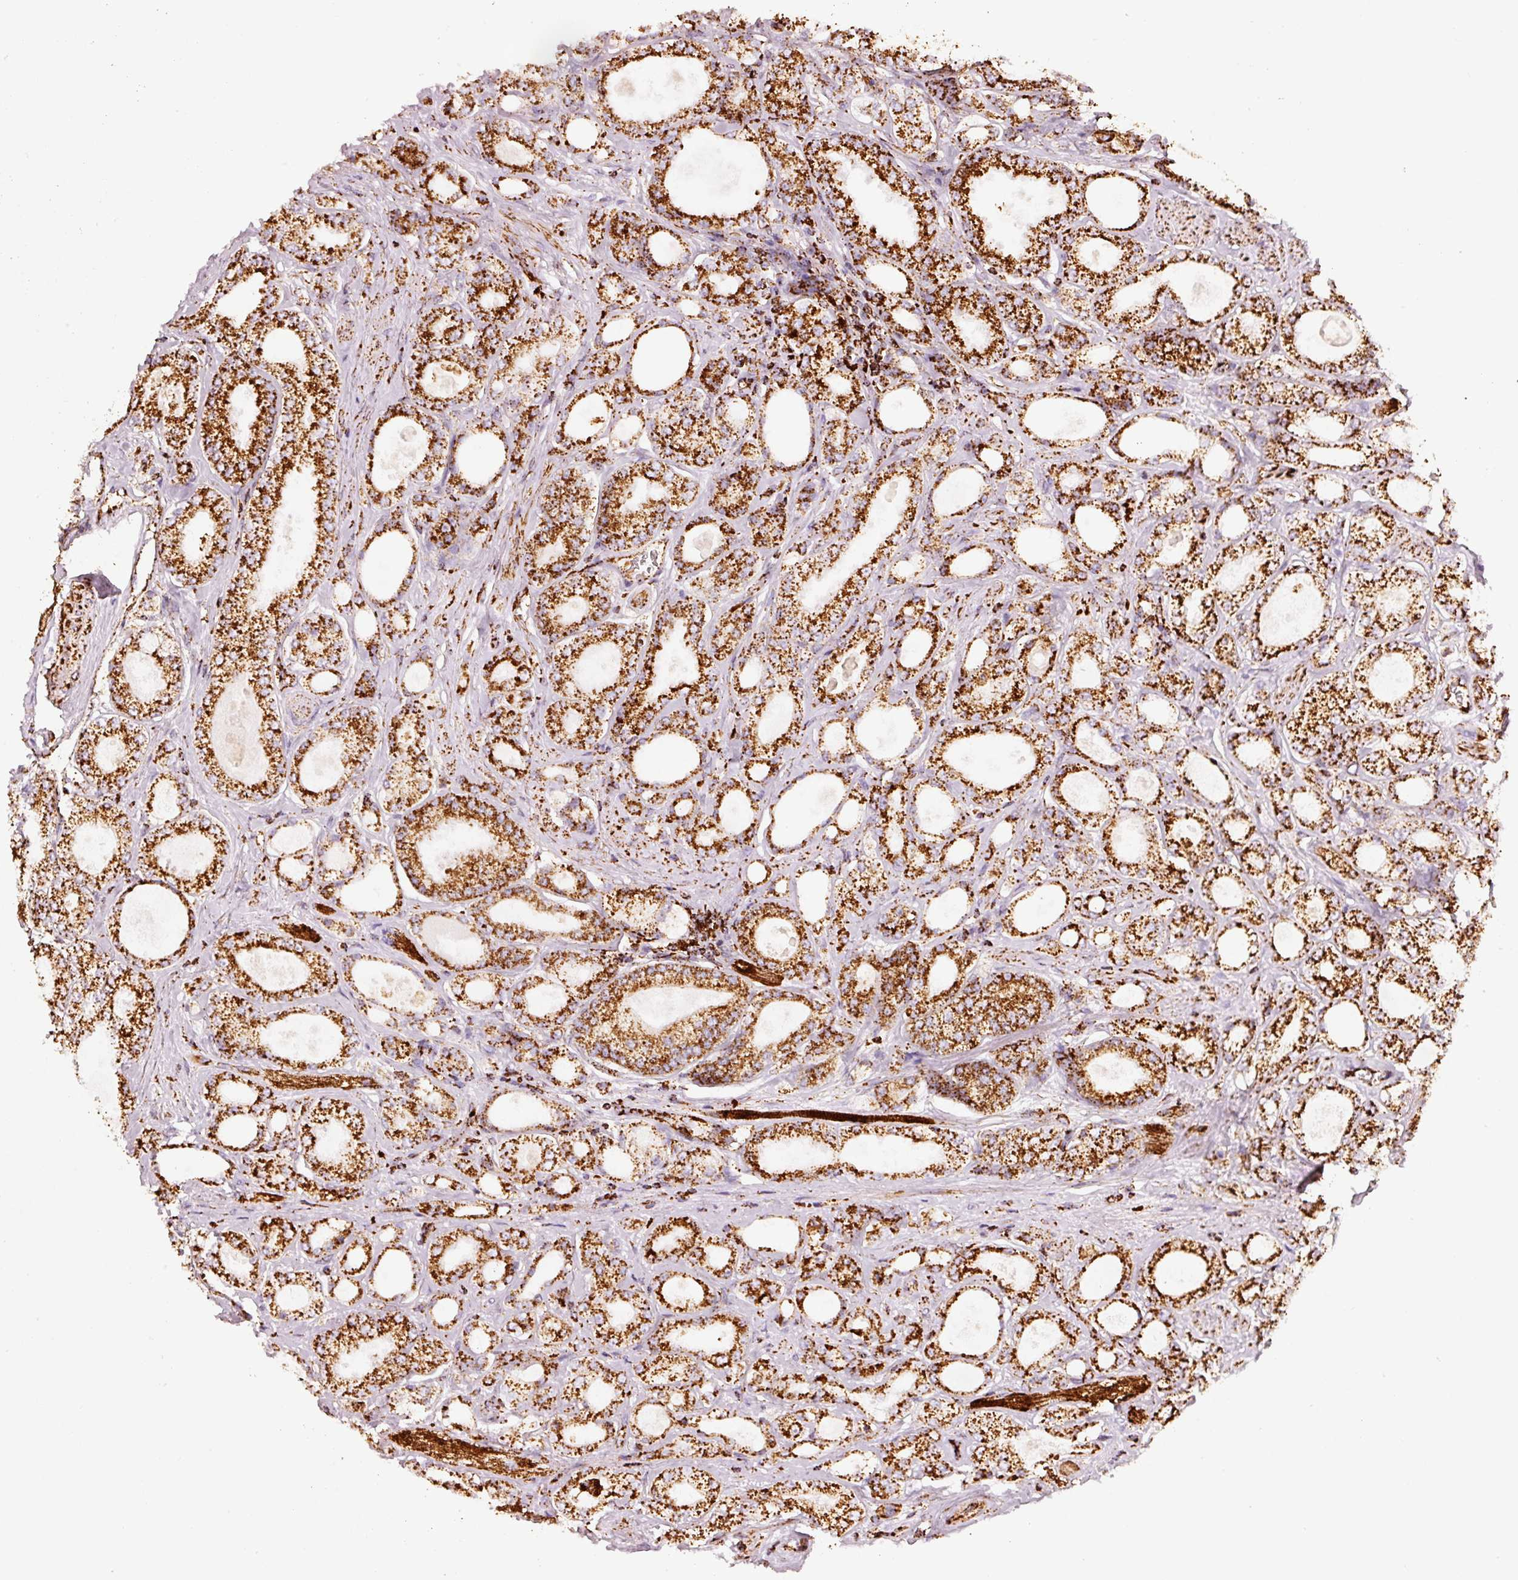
{"staining": {"intensity": "strong", "quantity": ">75%", "location": "cytoplasmic/membranous"}, "tissue": "prostate cancer", "cell_type": "Tumor cells", "image_type": "cancer", "snomed": [{"axis": "morphology", "description": "Adenocarcinoma, High grade"}, {"axis": "topography", "description": "Prostate"}], "caption": "A brown stain shows strong cytoplasmic/membranous staining of a protein in prostate cancer (adenocarcinoma (high-grade)) tumor cells.", "gene": "MT-CO2", "patient": {"sex": "male", "age": 68}}